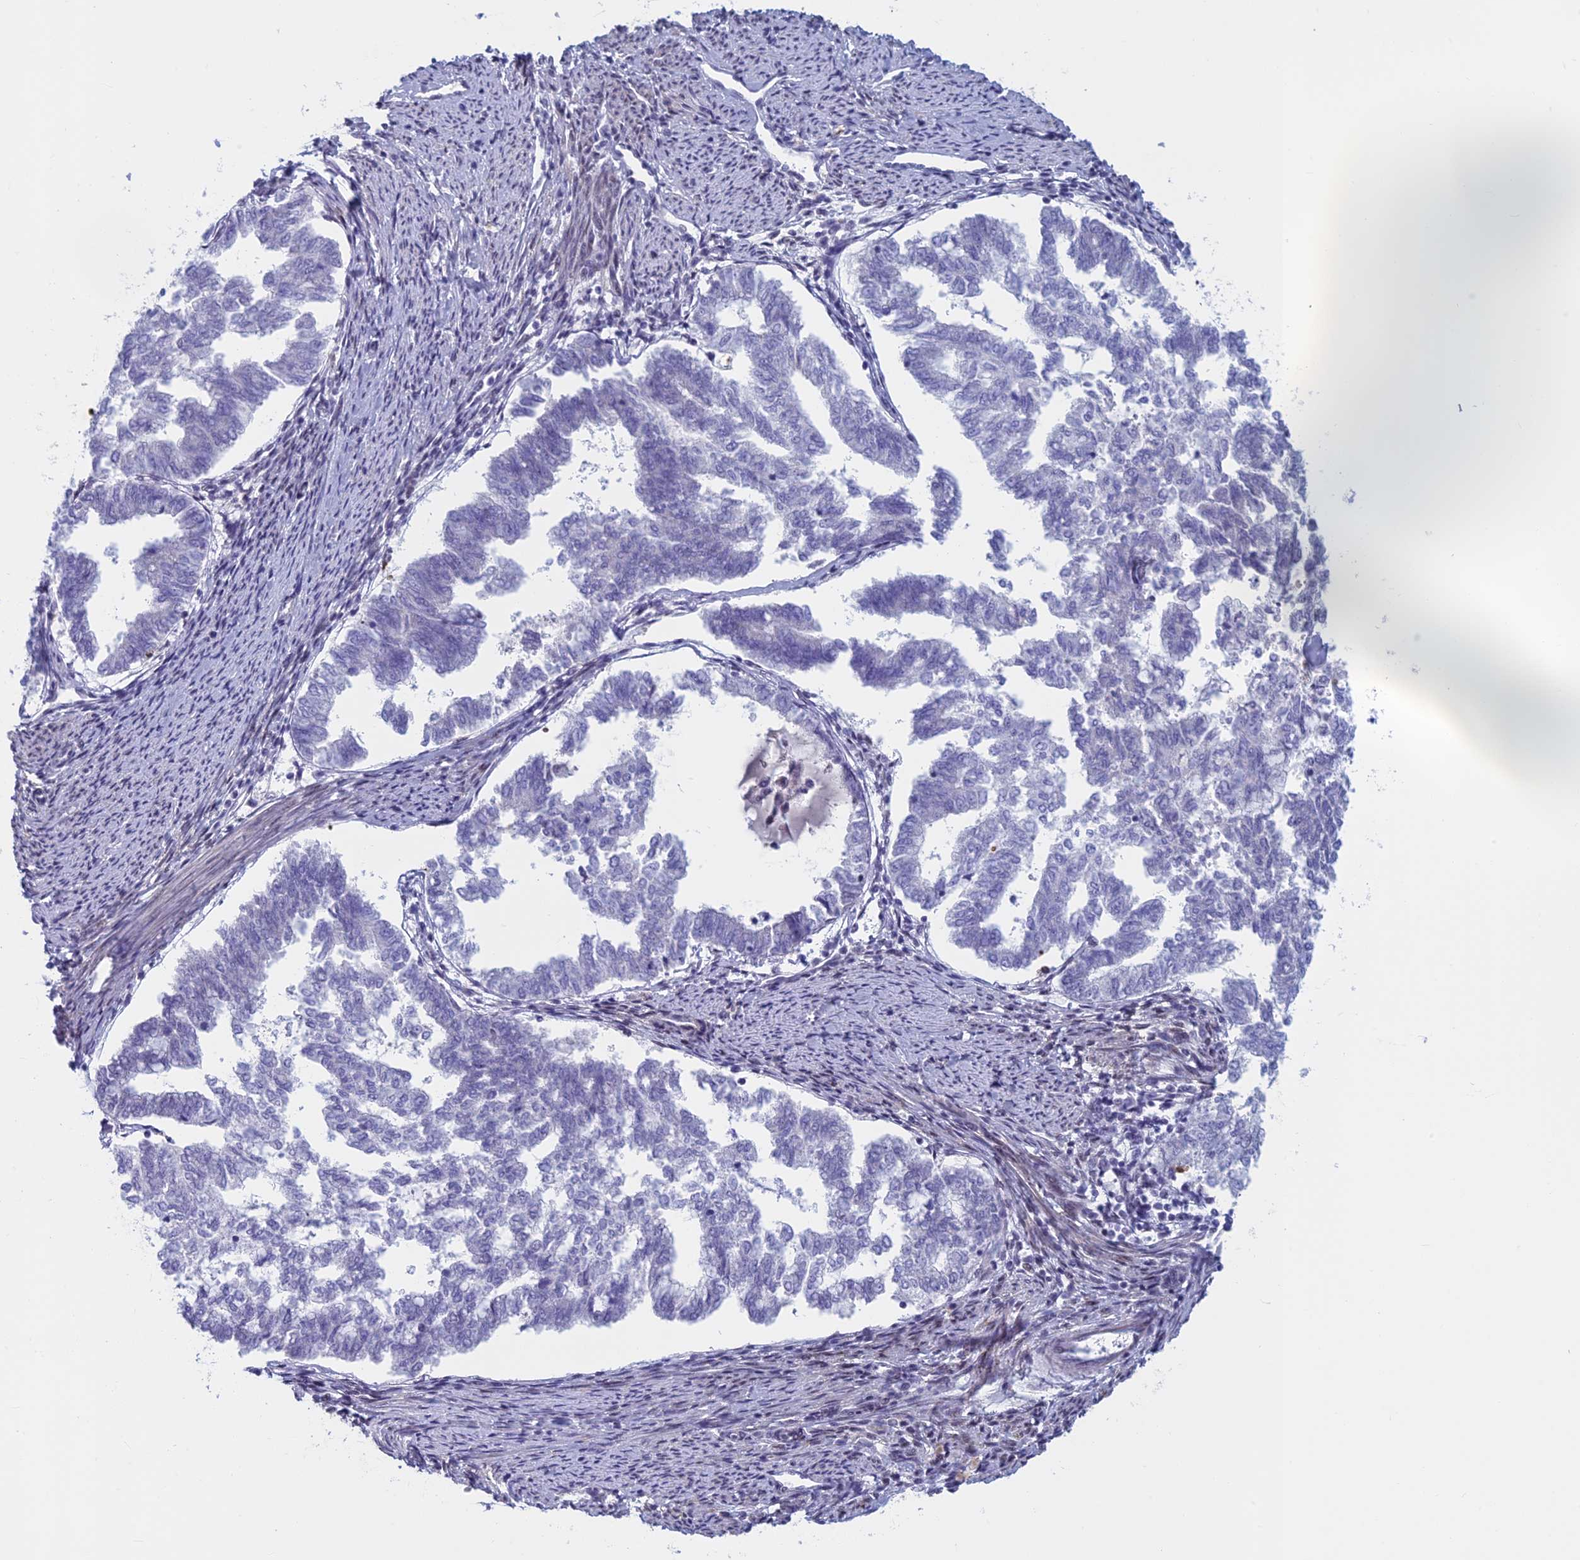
{"staining": {"intensity": "negative", "quantity": "none", "location": "none"}, "tissue": "endometrial cancer", "cell_type": "Tumor cells", "image_type": "cancer", "snomed": [{"axis": "morphology", "description": "Adenocarcinoma, NOS"}, {"axis": "topography", "description": "Endometrium"}], "caption": "The photomicrograph displays no significant staining in tumor cells of adenocarcinoma (endometrial).", "gene": "ASH2L", "patient": {"sex": "female", "age": 79}}